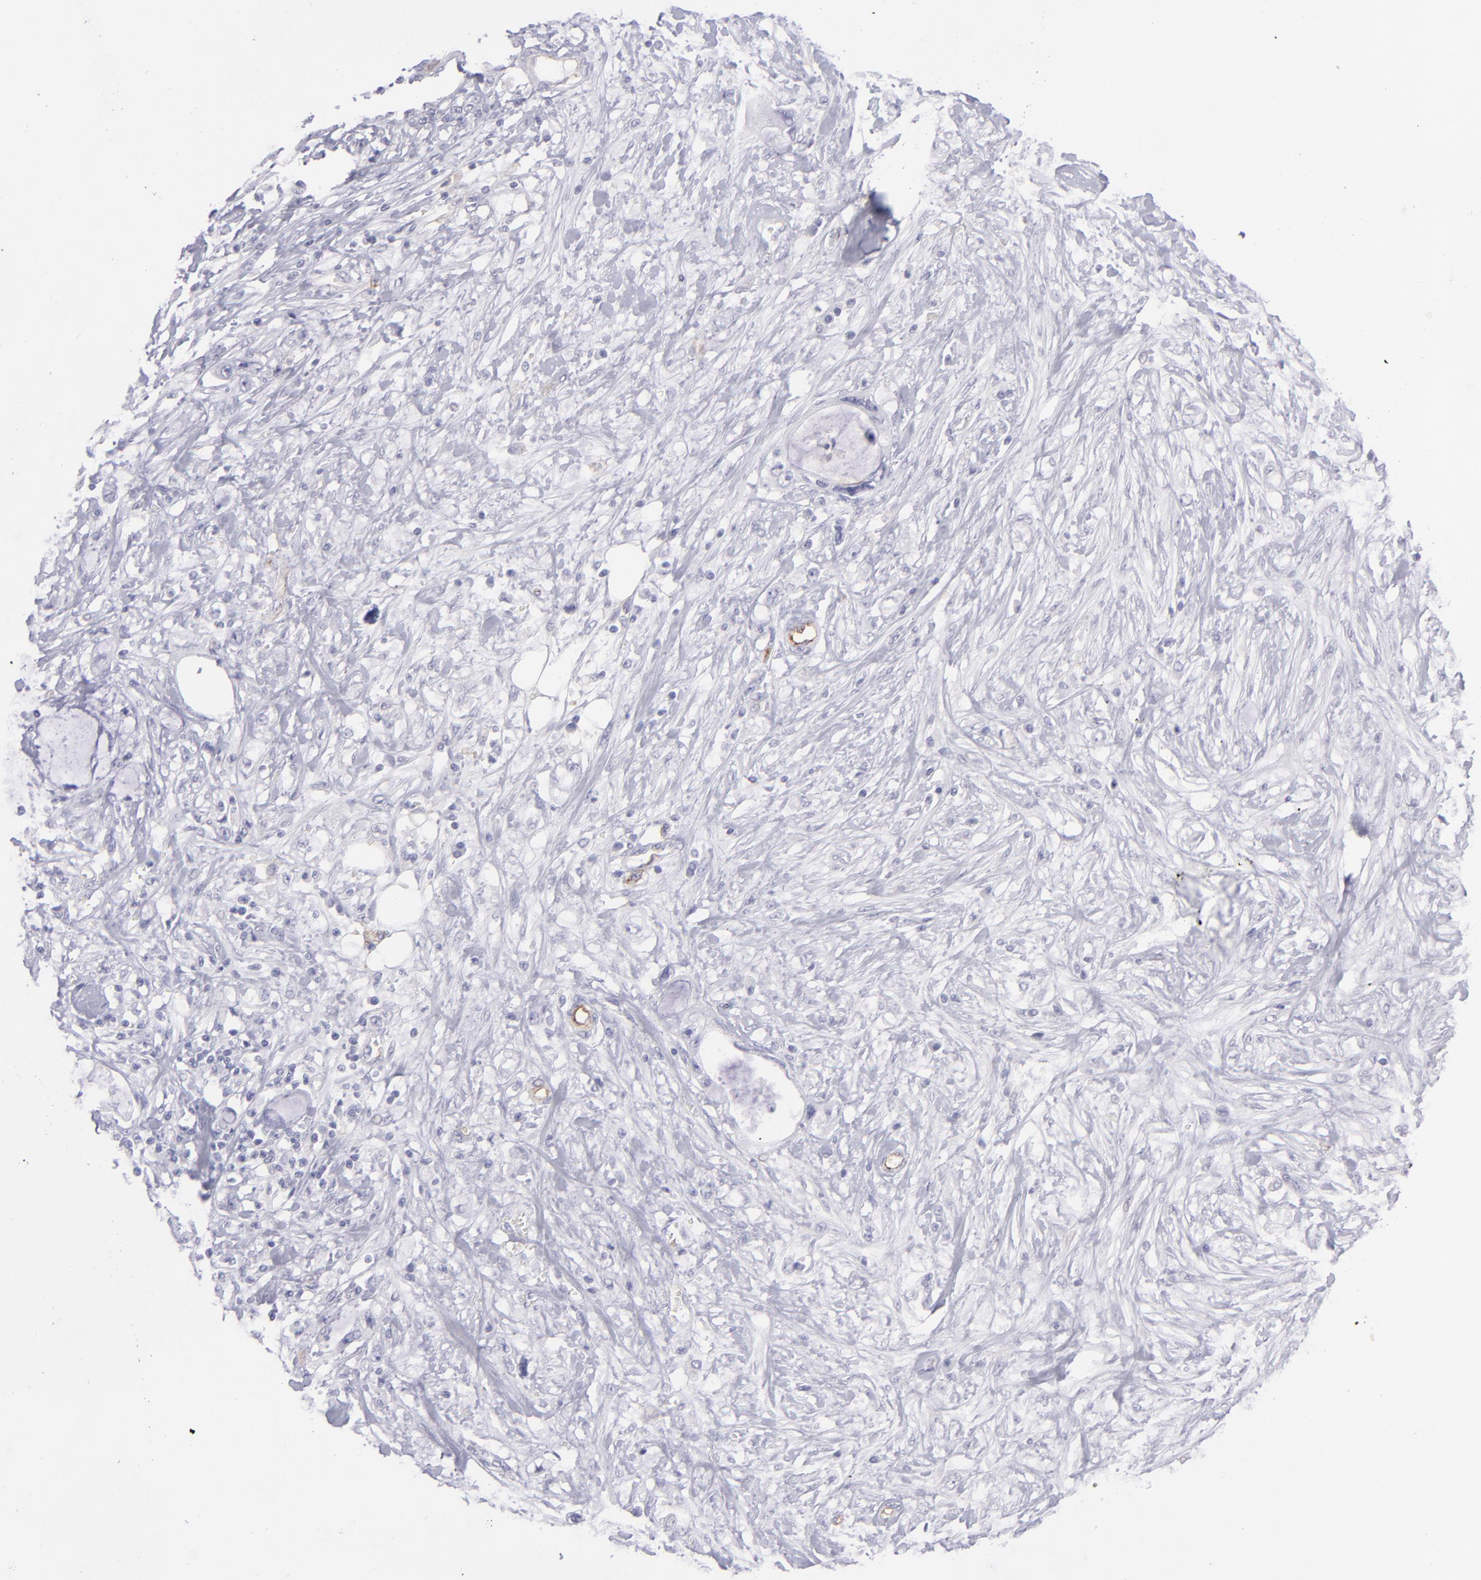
{"staining": {"intensity": "negative", "quantity": "none", "location": "none"}, "tissue": "pancreatic cancer", "cell_type": "Tumor cells", "image_type": "cancer", "snomed": [{"axis": "morphology", "description": "Adenocarcinoma, NOS"}, {"axis": "topography", "description": "Pancreas"}, {"axis": "topography", "description": "Stomach, upper"}], "caption": "Protein analysis of adenocarcinoma (pancreatic) shows no significant positivity in tumor cells.", "gene": "ACE", "patient": {"sex": "male", "age": 77}}